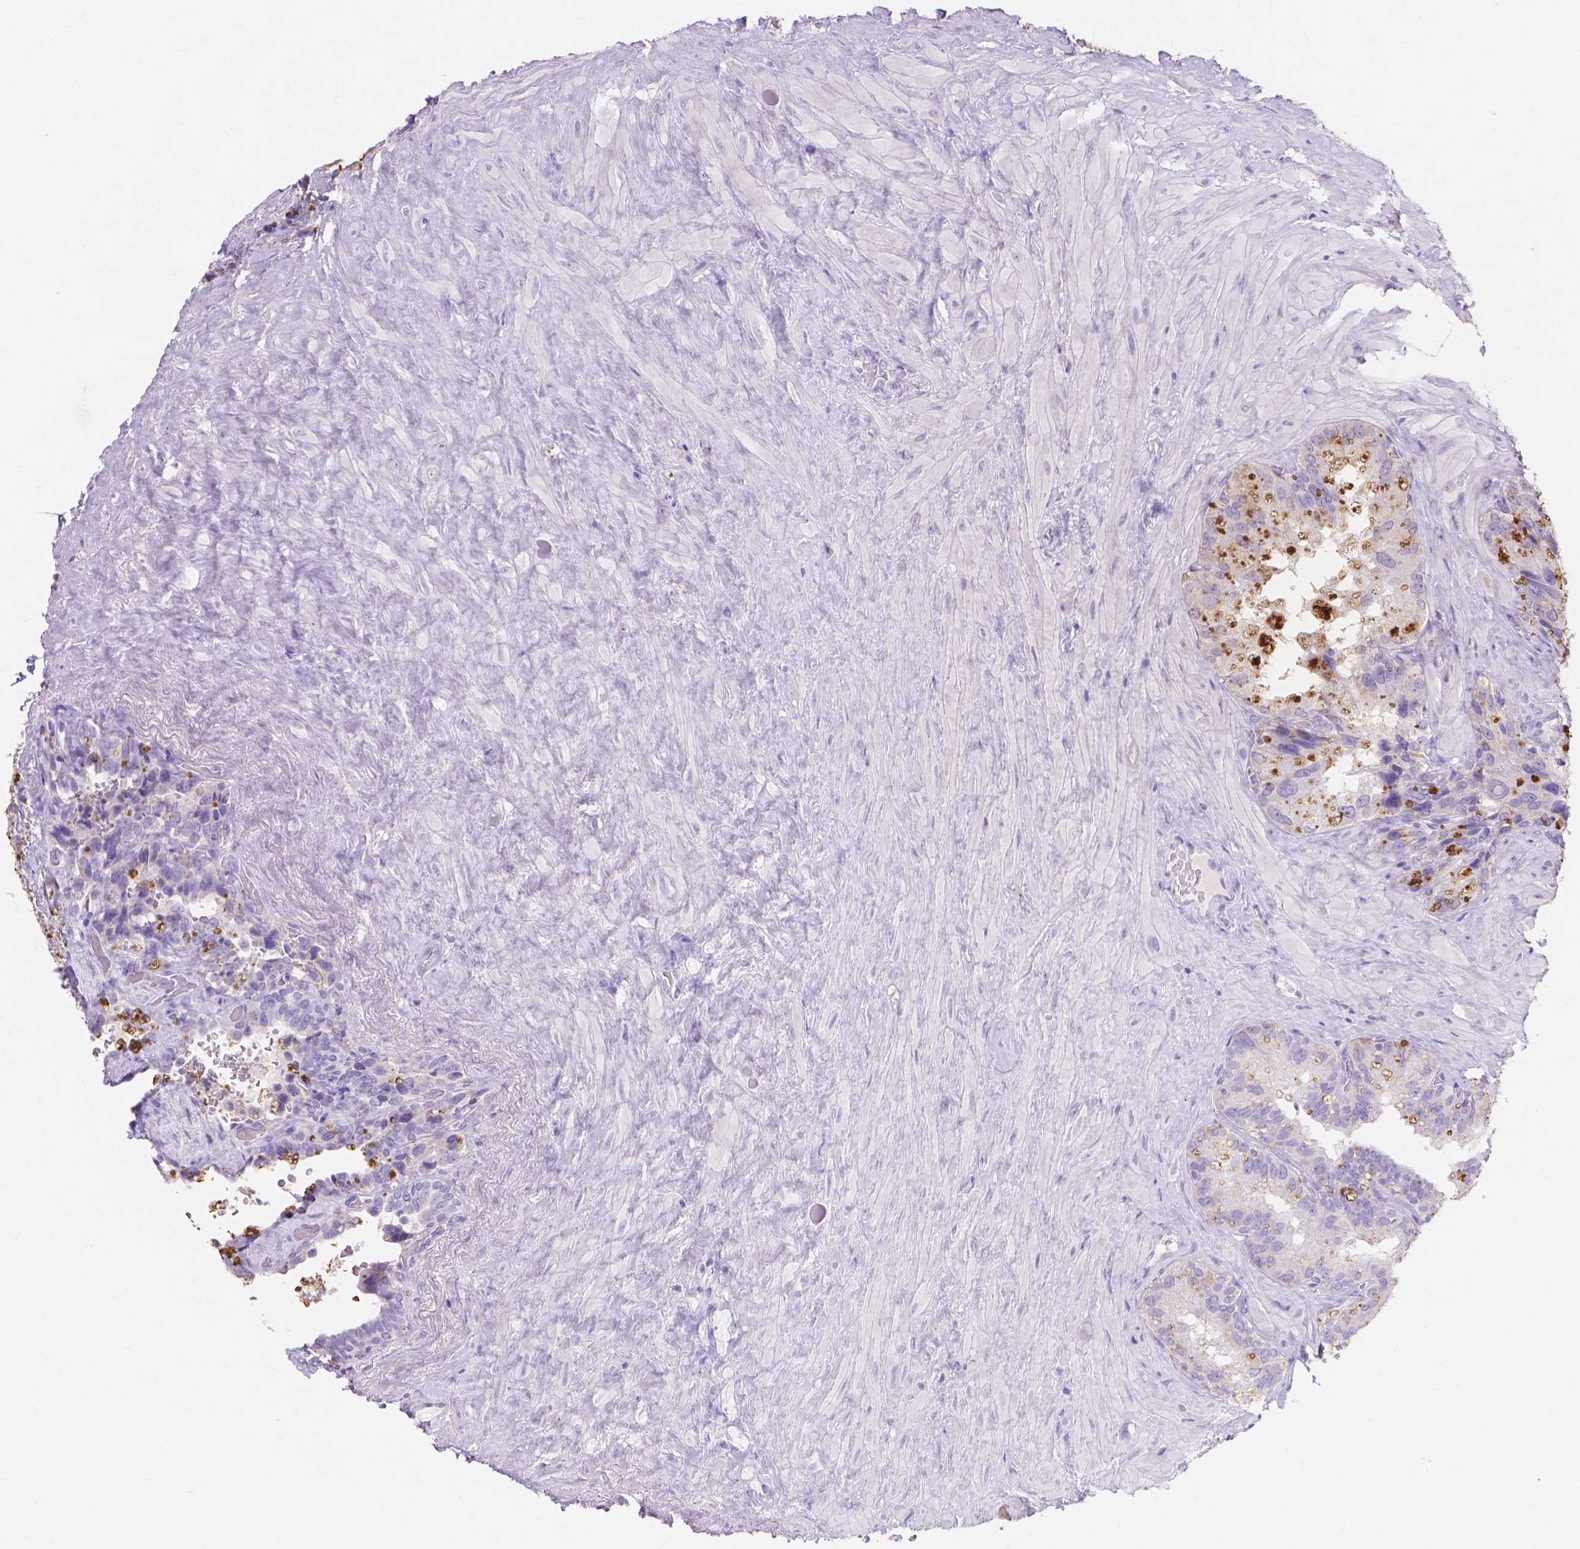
{"staining": {"intensity": "negative", "quantity": "none", "location": "none"}, "tissue": "seminal vesicle", "cell_type": "Glandular cells", "image_type": "normal", "snomed": [{"axis": "morphology", "description": "Normal tissue, NOS"}, {"axis": "topography", "description": "Seminal veicle"}], "caption": "The IHC micrograph has no significant positivity in glandular cells of seminal vesicle. Nuclei are stained in blue.", "gene": "MMP11", "patient": {"sex": "male", "age": 69}}